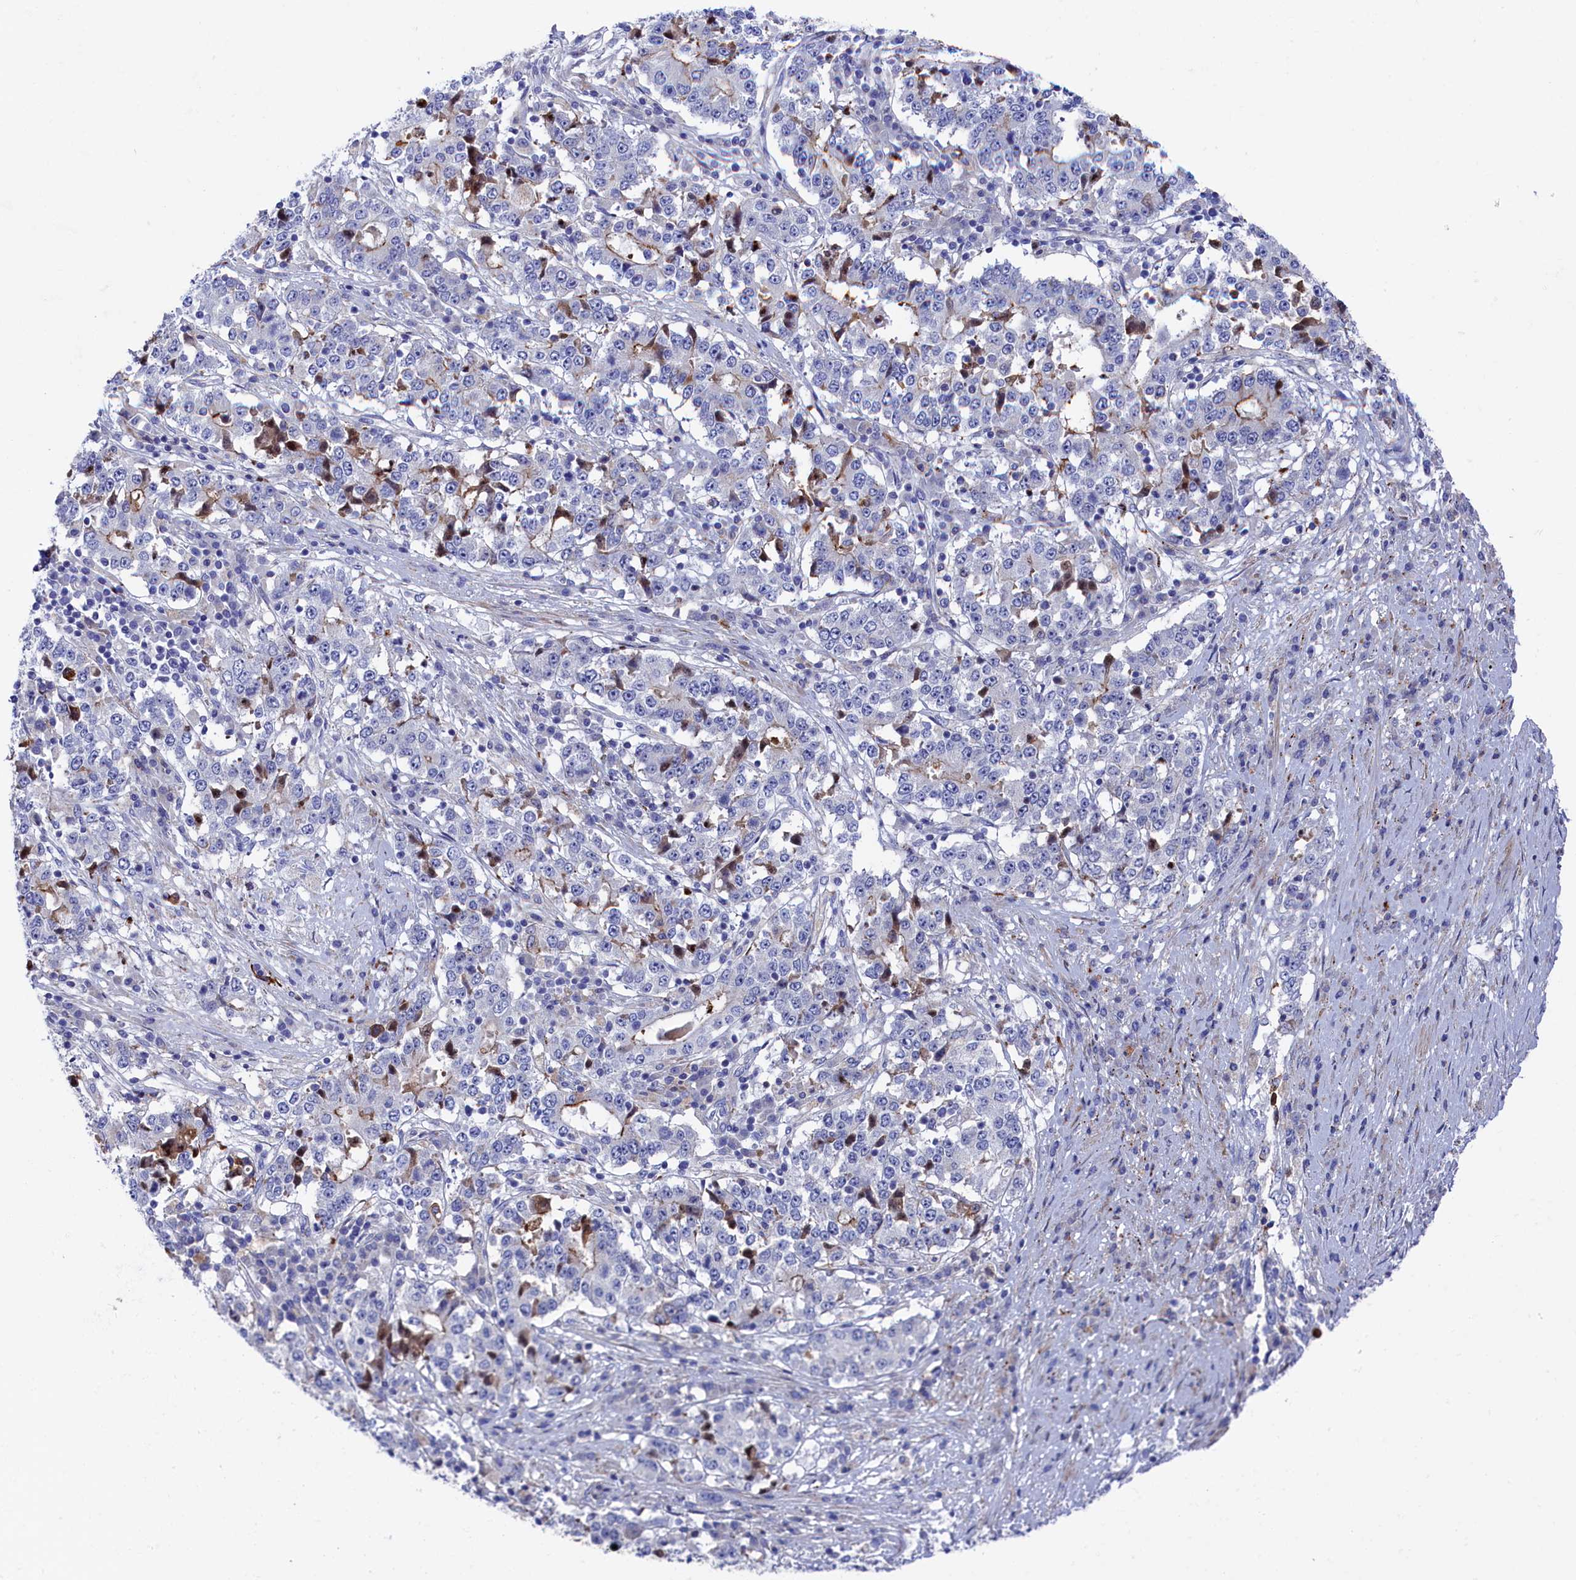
{"staining": {"intensity": "moderate", "quantity": "<25%", "location": "cytoplasmic/membranous"}, "tissue": "stomach cancer", "cell_type": "Tumor cells", "image_type": "cancer", "snomed": [{"axis": "morphology", "description": "Adenocarcinoma, NOS"}, {"axis": "topography", "description": "Stomach"}], "caption": "About <25% of tumor cells in stomach adenocarcinoma display moderate cytoplasmic/membranous protein staining as visualized by brown immunohistochemical staining.", "gene": "NUDT7", "patient": {"sex": "male", "age": 59}}